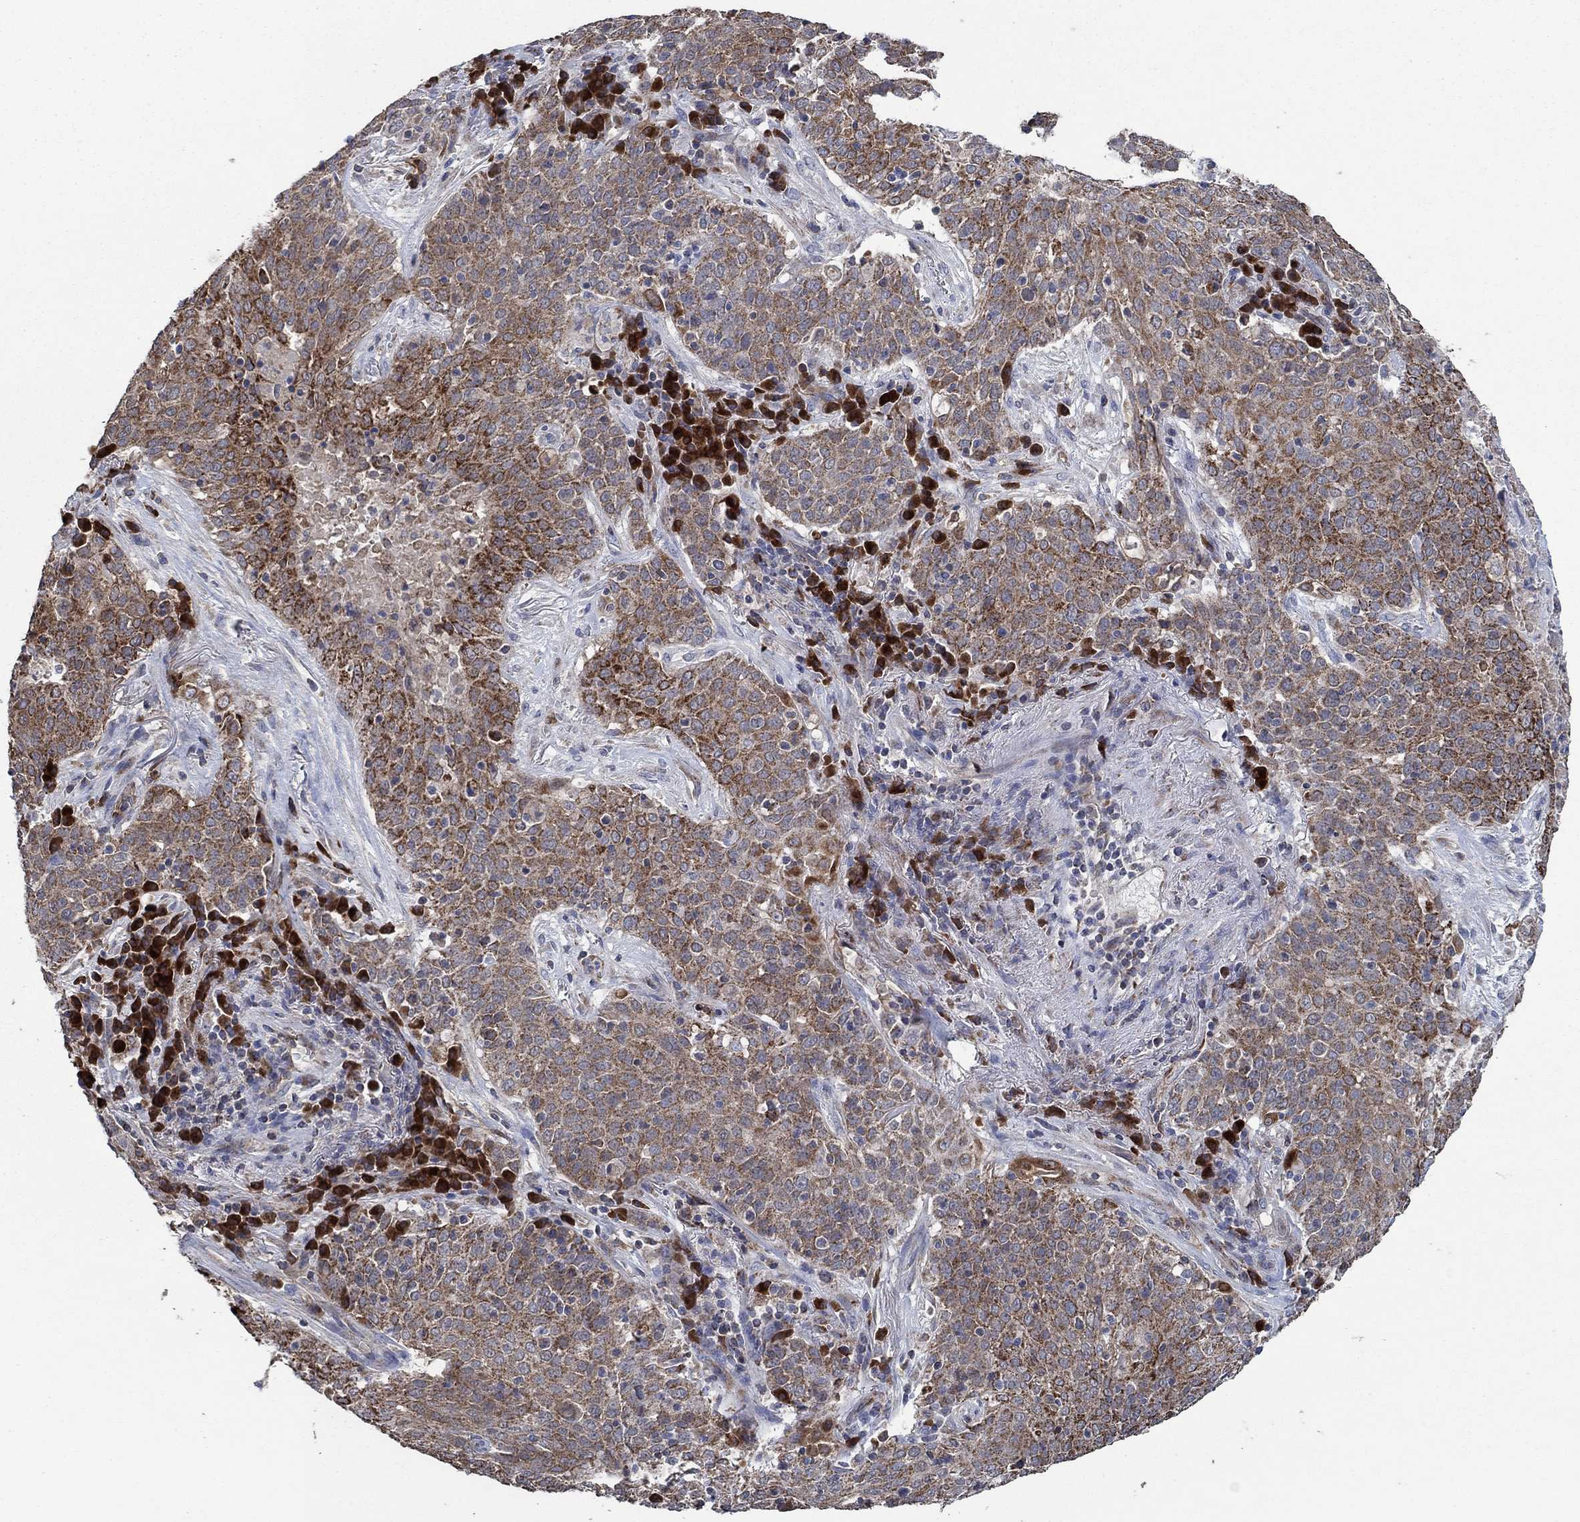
{"staining": {"intensity": "strong", "quantity": "25%-75%", "location": "cytoplasmic/membranous"}, "tissue": "lung cancer", "cell_type": "Tumor cells", "image_type": "cancer", "snomed": [{"axis": "morphology", "description": "Squamous cell carcinoma, NOS"}, {"axis": "topography", "description": "Lung"}], "caption": "Immunohistochemistry (IHC) photomicrograph of neoplastic tissue: squamous cell carcinoma (lung) stained using immunohistochemistry (IHC) demonstrates high levels of strong protein expression localized specifically in the cytoplasmic/membranous of tumor cells, appearing as a cytoplasmic/membranous brown color.", "gene": "HID1", "patient": {"sex": "male", "age": 82}}